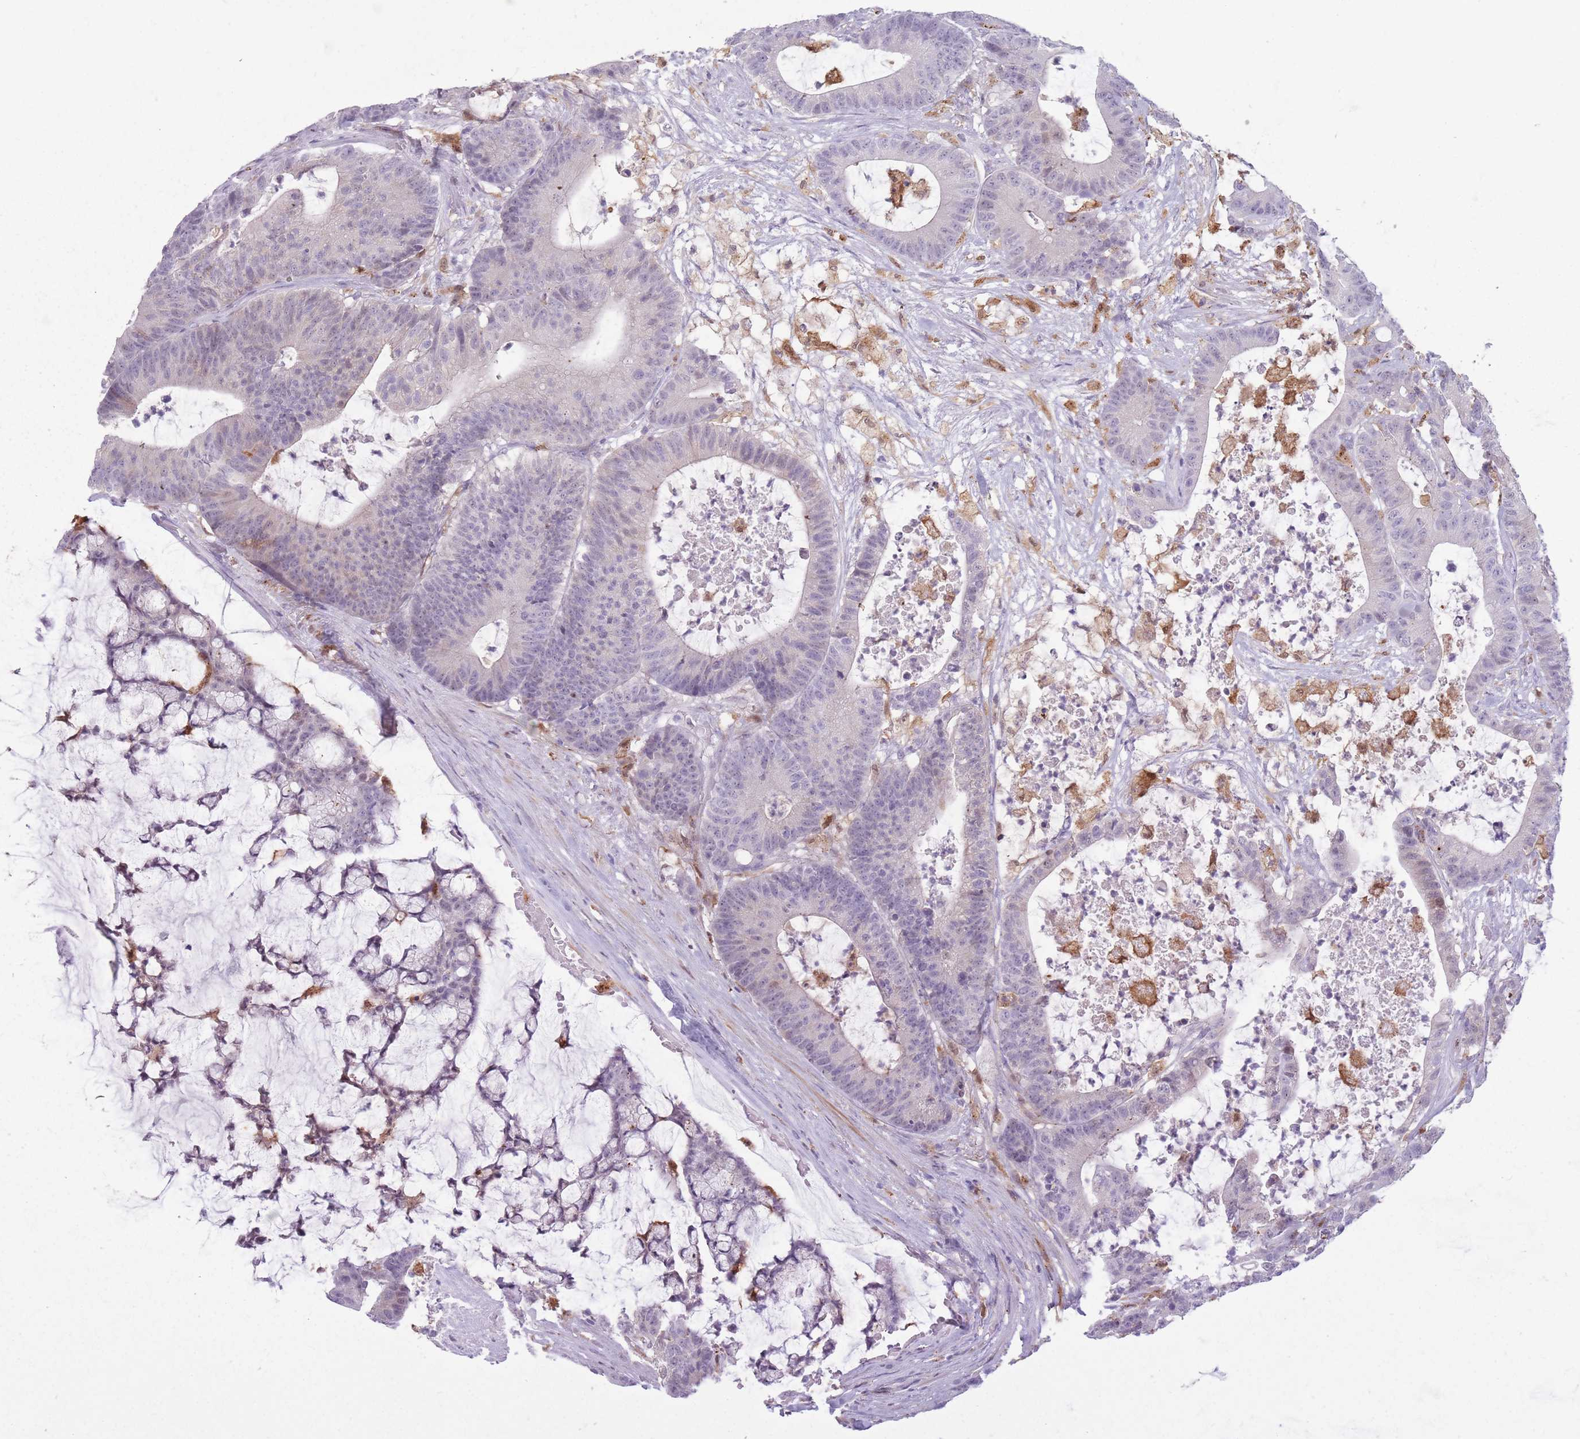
{"staining": {"intensity": "weak", "quantity": "<25%", "location": "cytoplasmic/membranous"}, "tissue": "colorectal cancer", "cell_type": "Tumor cells", "image_type": "cancer", "snomed": [{"axis": "morphology", "description": "Adenocarcinoma, NOS"}, {"axis": "topography", "description": "Colon"}], "caption": "DAB (3,3'-diaminobenzidine) immunohistochemical staining of human colorectal cancer (adenocarcinoma) exhibits no significant expression in tumor cells.", "gene": "LGALS9", "patient": {"sex": "female", "age": 84}}